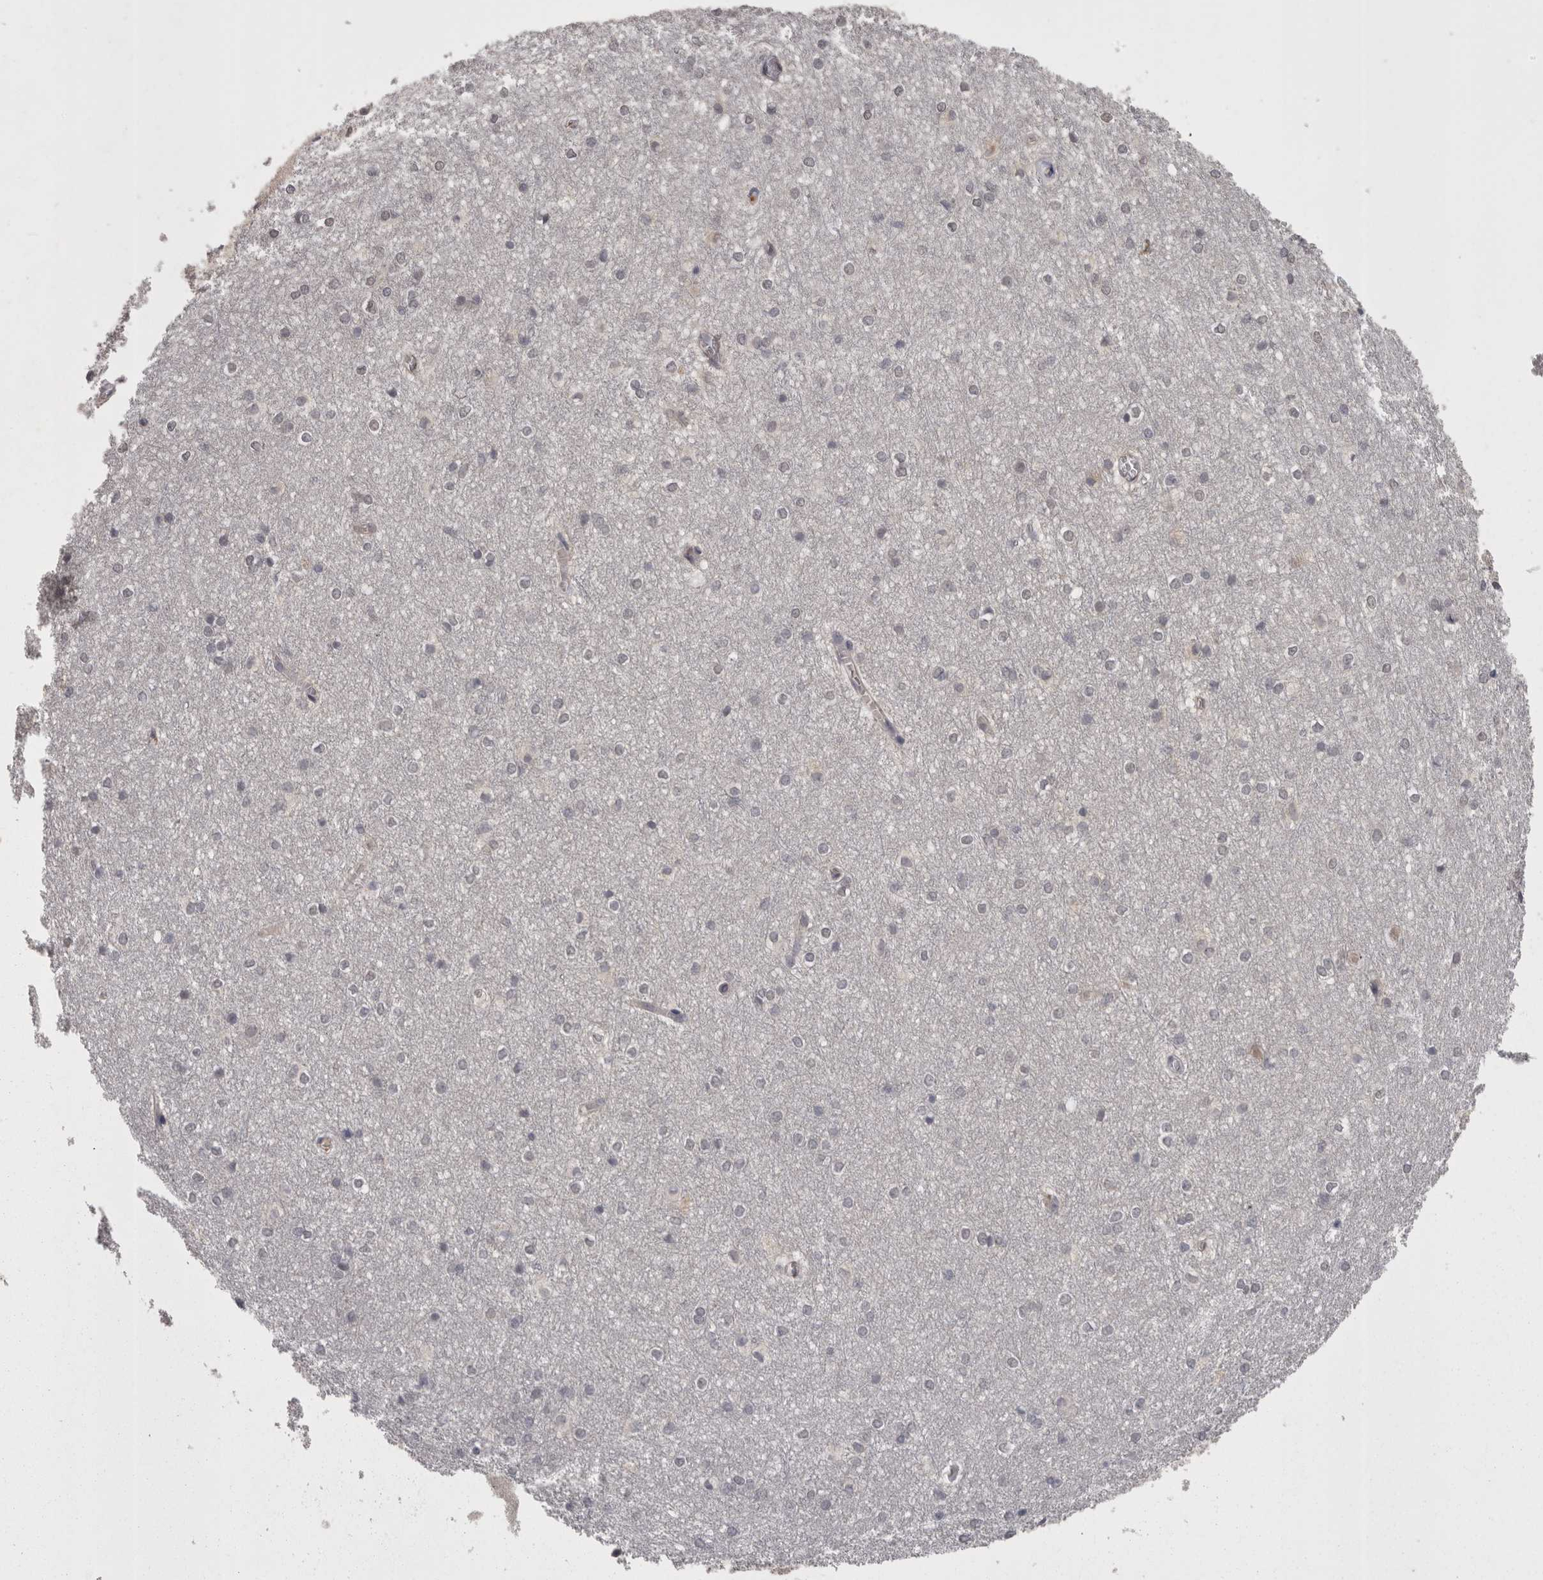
{"staining": {"intensity": "negative", "quantity": "none", "location": "none"}, "tissue": "caudate", "cell_type": "Glial cells", "image_type": "normal", "snomed": [{"axis": "morphology", "description": "Normal tissue, NOS"}, {"axis": "topography", "description": "Lateral ventricle wall"}], "caption": "Caudate stained for a protein using IHC demonstrates no expression glial cells.", "gene": "PON3", "patient": {"sex": "female", "age": 19}}